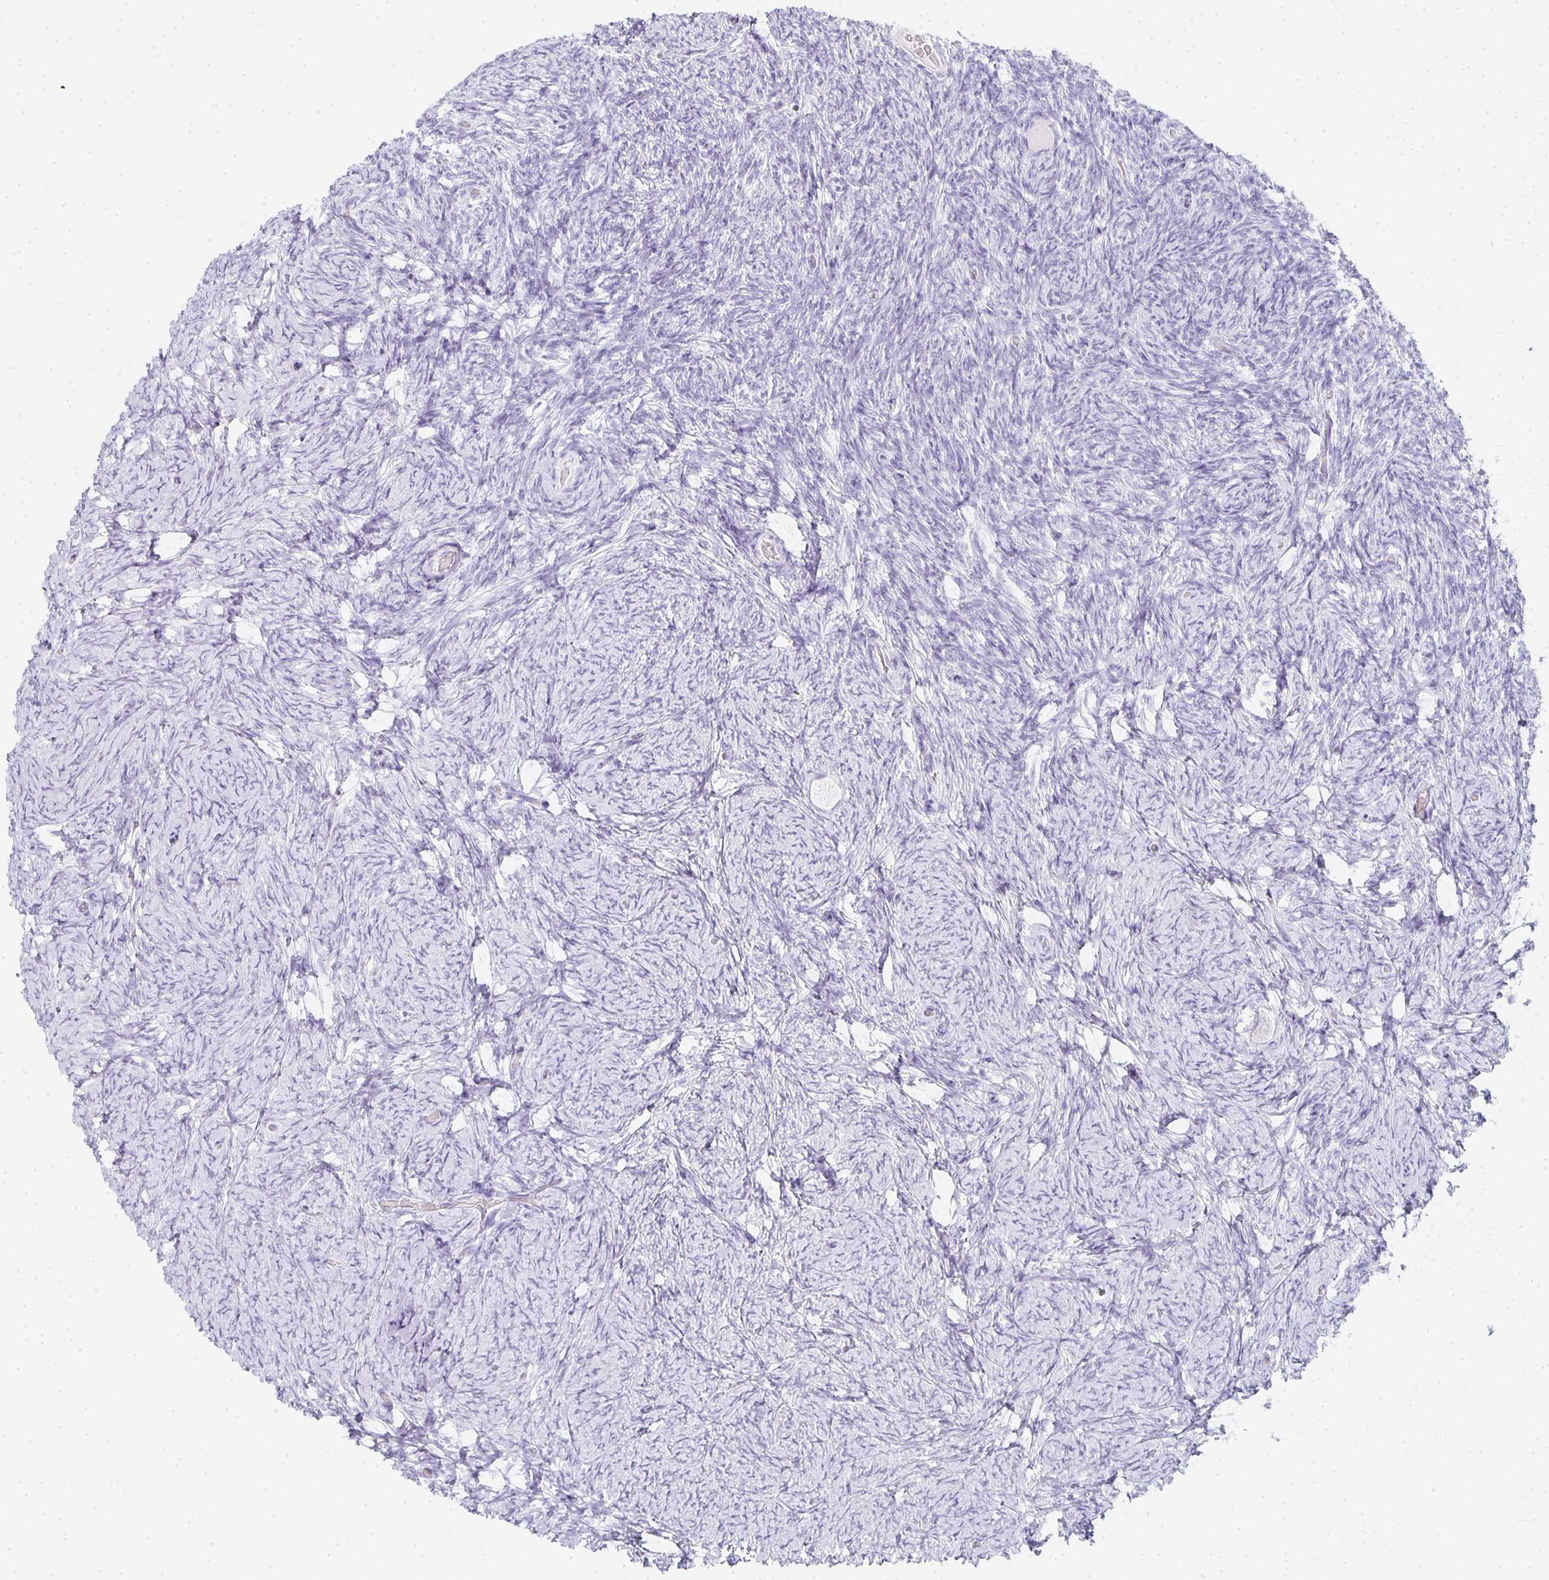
{"staining": {"intensity": "negative", "quantity": "none", "location": "none"}, "tissue": "ovary", "cell_type": "Follicle cells", "image_type": "normal", "snomed": [{"axis": "morphology", "description": "Normal tissue, NOS"}, {"axis": "topography", "description": "Ovary"}], "caption": "Follicle cells show no significant positivity in normal ovary. (Immunohistochemistry, brightfield microscopy, high magnification).", "gene": "TPSD1", "patient": {"sex": "female", "age": 34}}